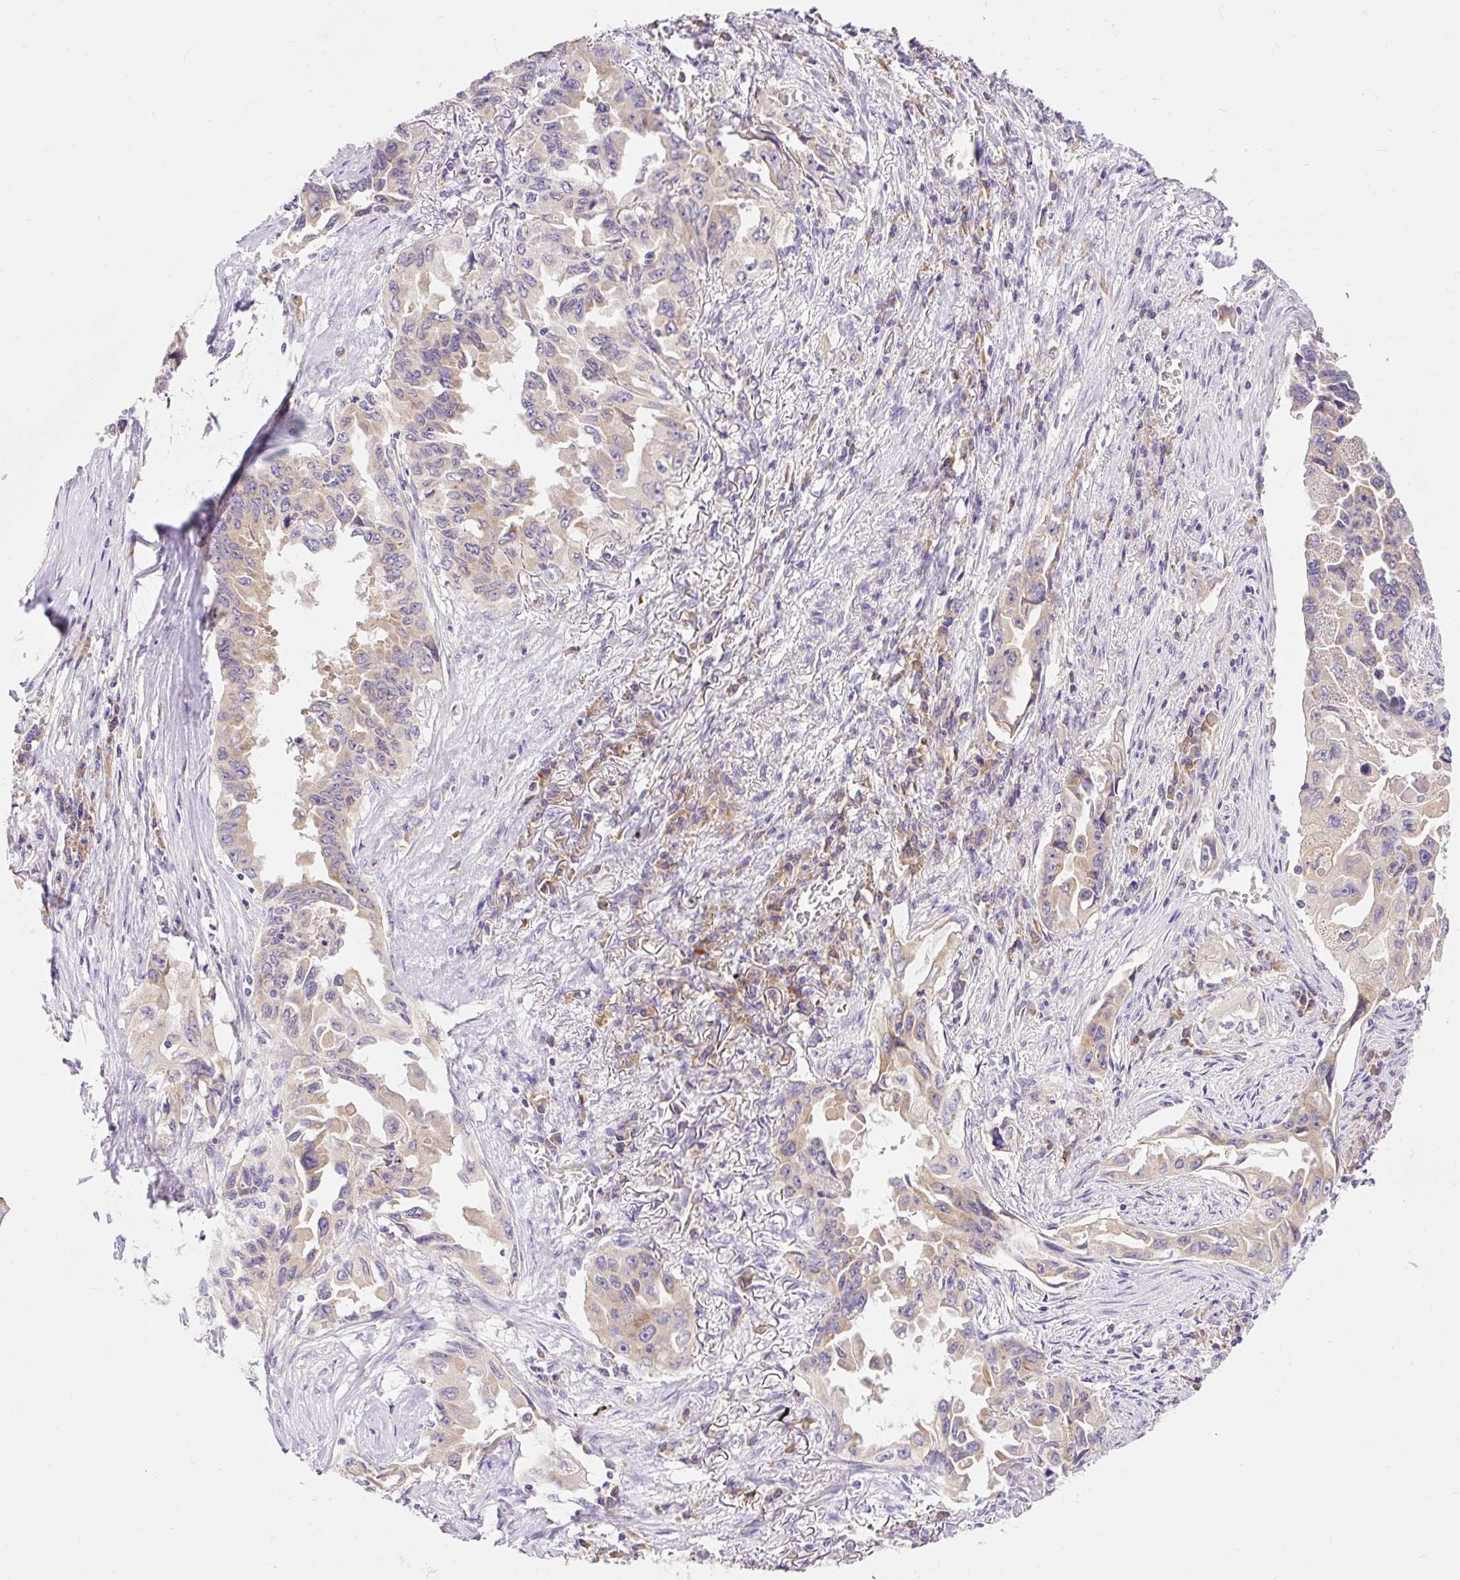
{"staining": {"intensity": "negative", "quantity": "none", "location": "none"}, "tissue": "lung cancer", "cell_type": "Tumor cells", "image_type": "cancer", "snomed": [{"axis": "morphology", "description": "Adenocarcinoma, NOS"}, {"axis": "topography", "description": "Lung"}], "caption": "There is no significant expression in tumor cells of lung cancer (adenocarcinoma). (DAB immunohistochemistry (IHC) visualized using brightfield microscopy, high magnification).", "gene": "SEC63", "patient": {"sex": "female", "age": 51}}